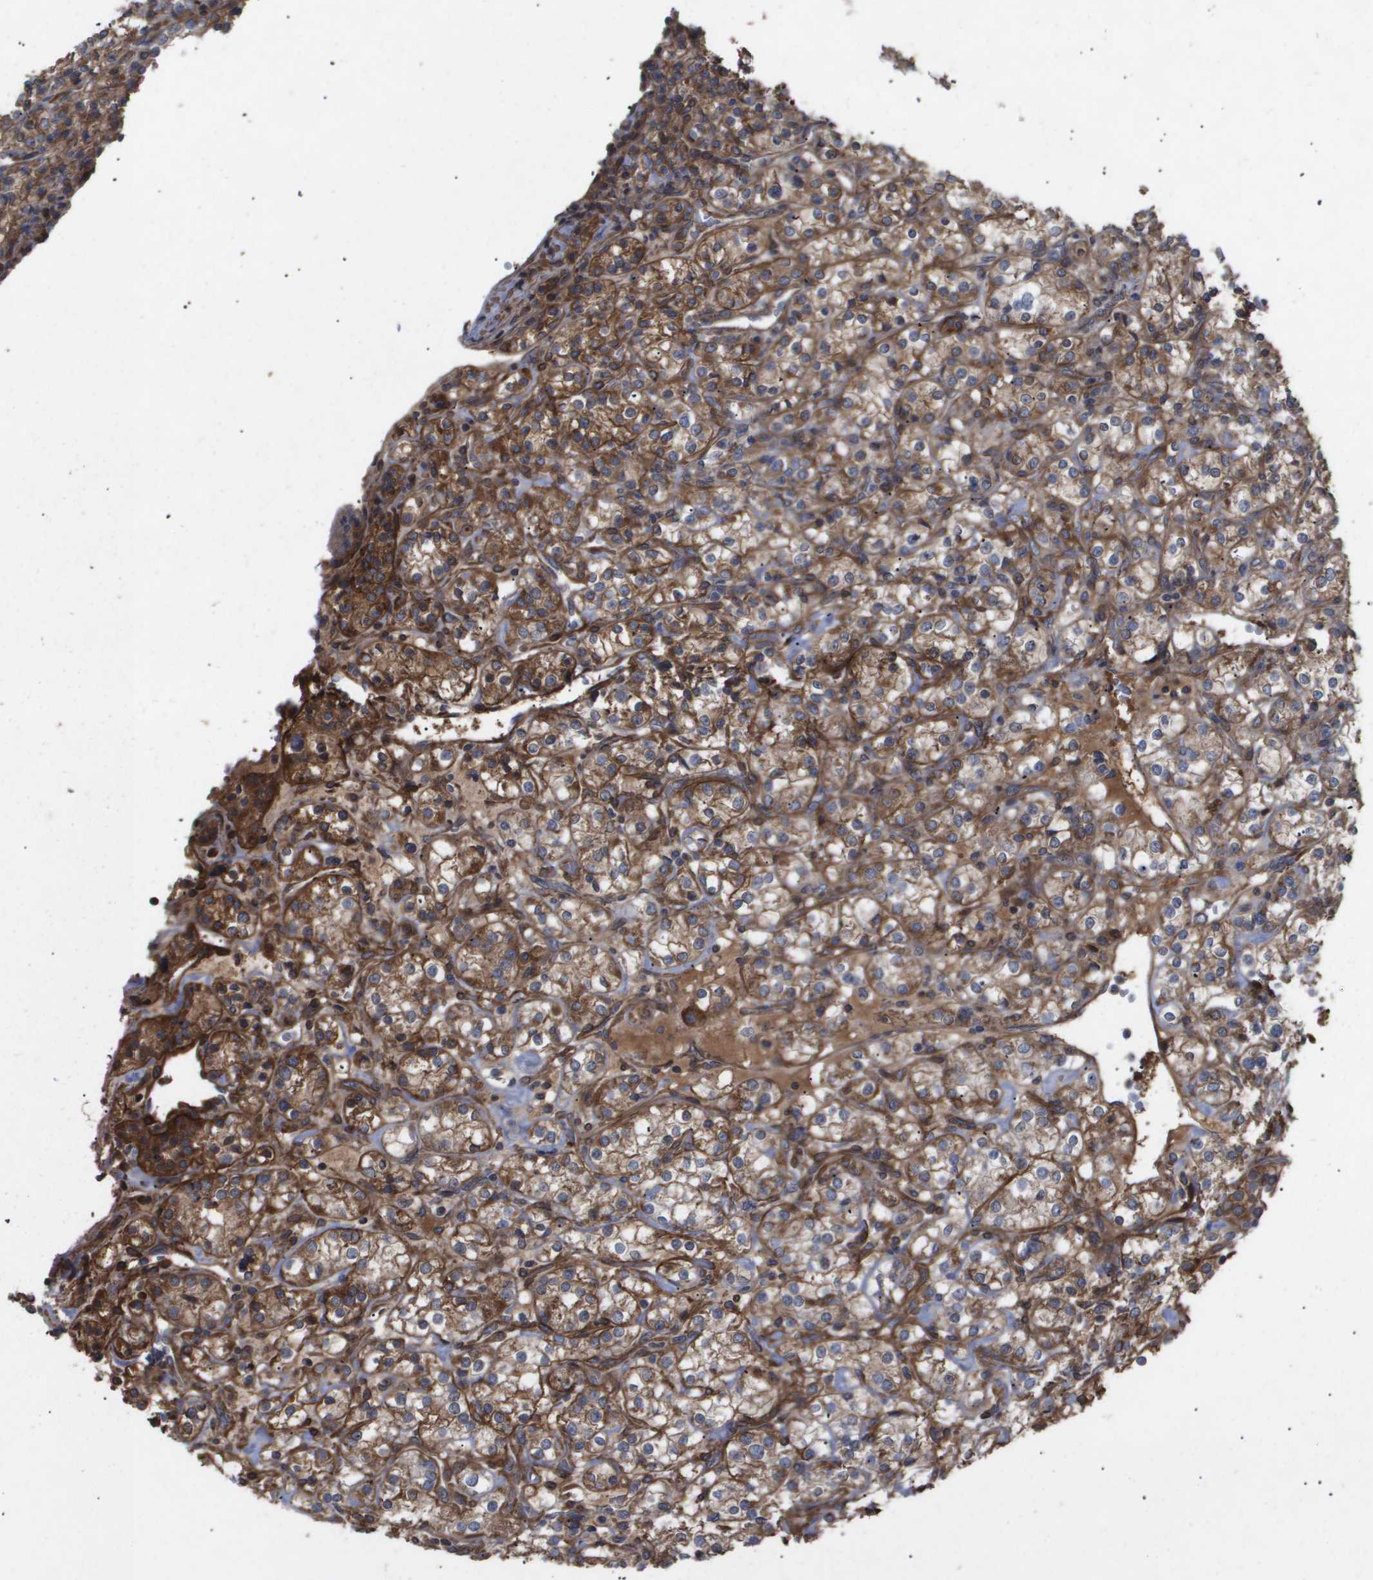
{"staining": {"intensity": "moderate", "quantity": ">75%", "location": "cytoplasmic/membranous"}, "tissue": "renal cancer", "cell_type": "Tumor cells", "image_type": "cancer", "snomed": [{"axis": "morphology", "description": "Adenocarcinoma, NOS"}, {"axis": "topography", "description": "Kidney"}], "caption": "An image of renal cancer stained for a protein demonstrates moderate cytoplasmic/membranous brown staining in tumor cells. (DAB IHC, brown staining for protein, blue staining for nuclei).", "gene": "TNS1", "patient": {"sex": "male", "age": 77}}